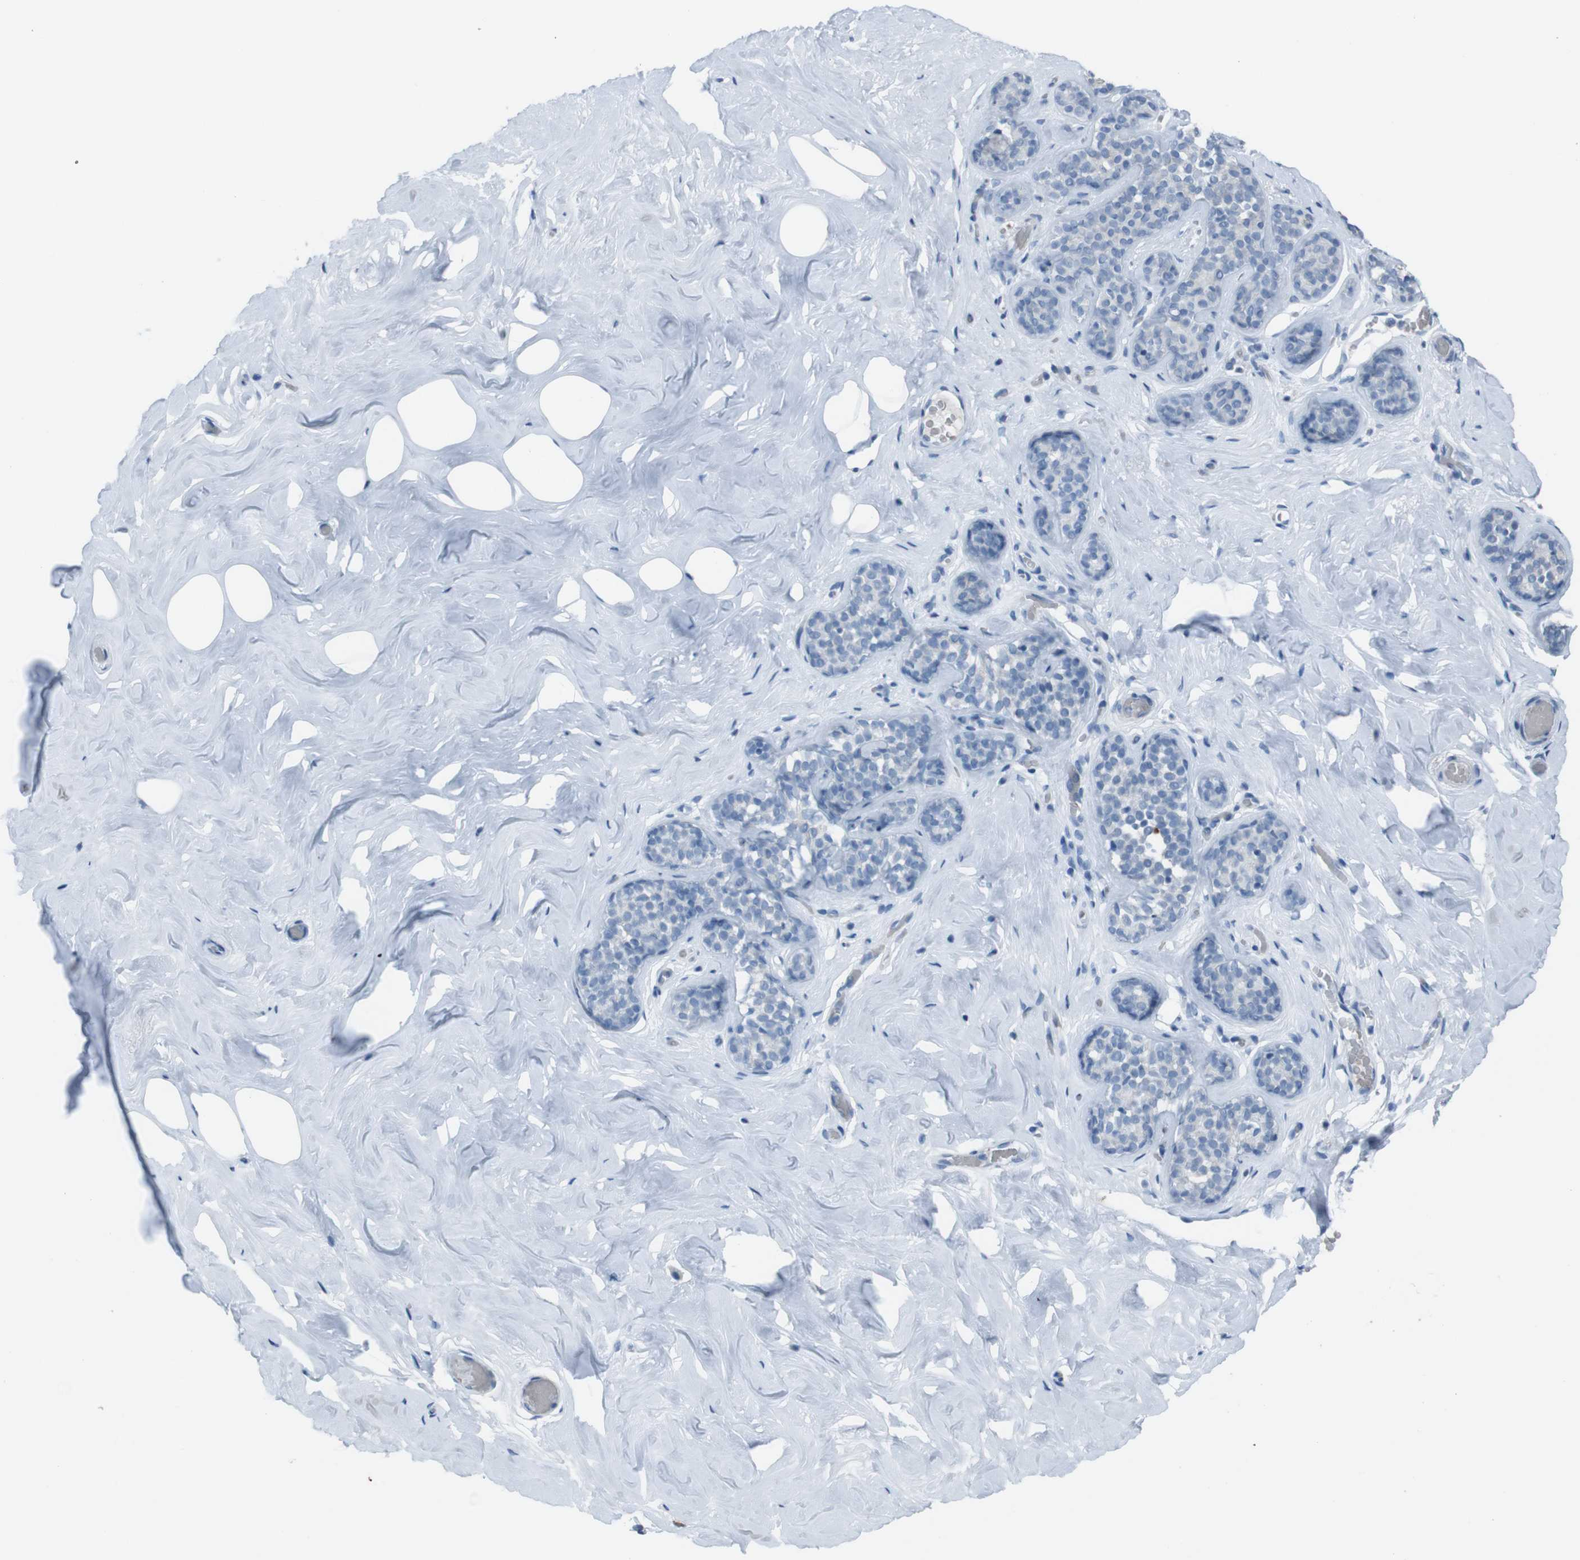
{"staining": {"intensity": "negative", "quantity": "none", "location": "none"}, "tissue": "breast", "cell_type": "Adipocytes", "image_type": "normal", "snomed": [{"axis": "morphology", "description": "Normal tissue, NOS"}, {"axis": "topography", "description": "Breast"}], "caption": "IHC of unremarkable breast shows no positivity in adipocytes.", "gene": "ST6GAL1", "patient": {"sex": "female", "age": 75}}